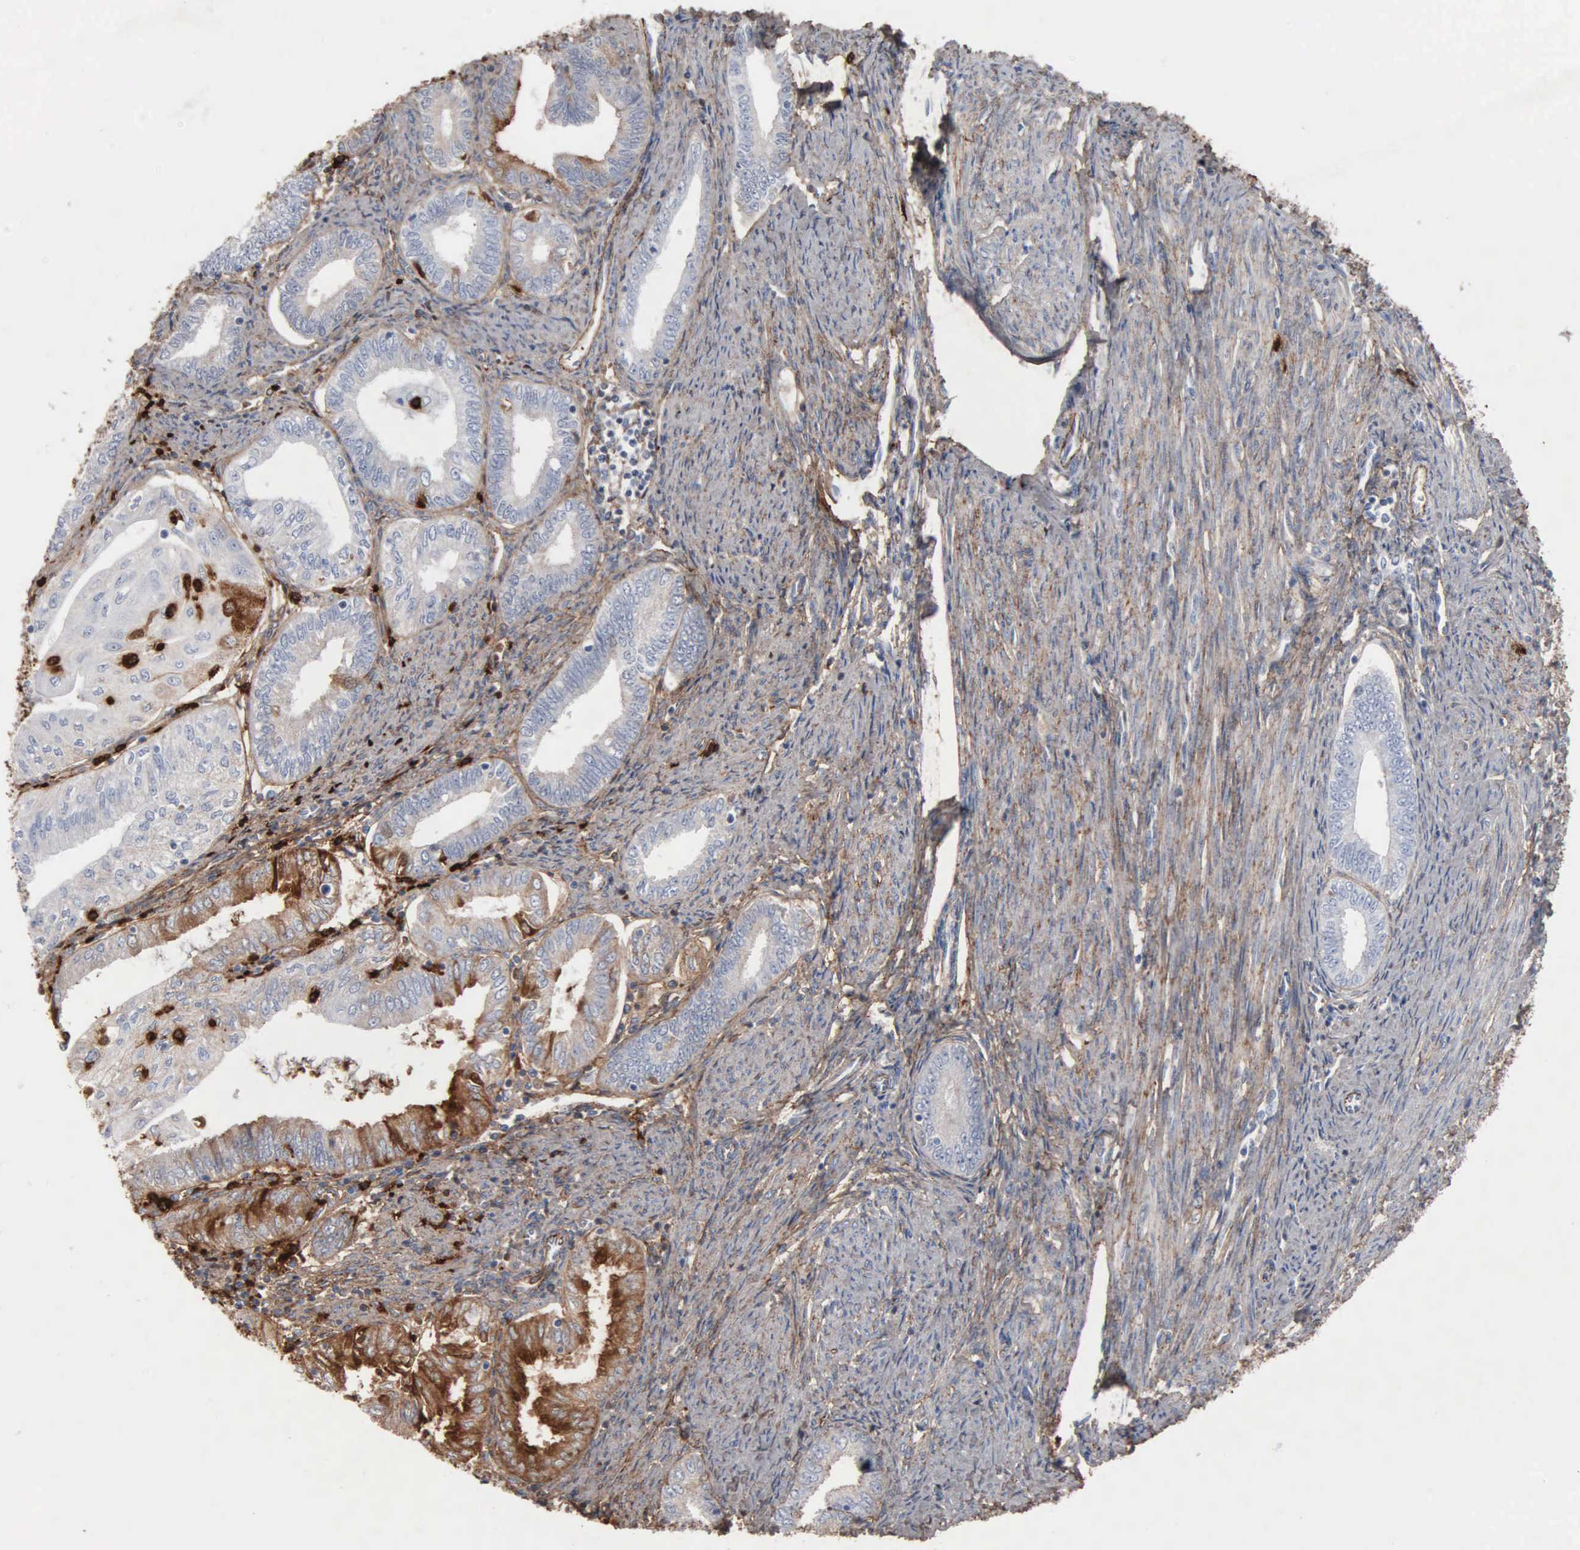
{"staining": {"intensity": "moderate", "quantity": "<25%", "location": "cytoplasmic/membranous"}, "tissue": "endometrial cancer", "cell_type": "Tumor cells", "image_type": "cancer", "snomed": [{"axis": "morphology", "description": "Adenocarcinoma, NOS"}, {"axis": "topography", "description": "Endometrium"}], "caption": "Immunohistochemical staining of human adenocarcinoma (endometrial) exhibits low levels of moderate cytoplasmic/membranous positivity in about <25% of tumor cells. (Brightfield microscopy of DAB IHC at high magnification).", "gene": "FN1", "patient": {"sex": "female", "age": 55}}